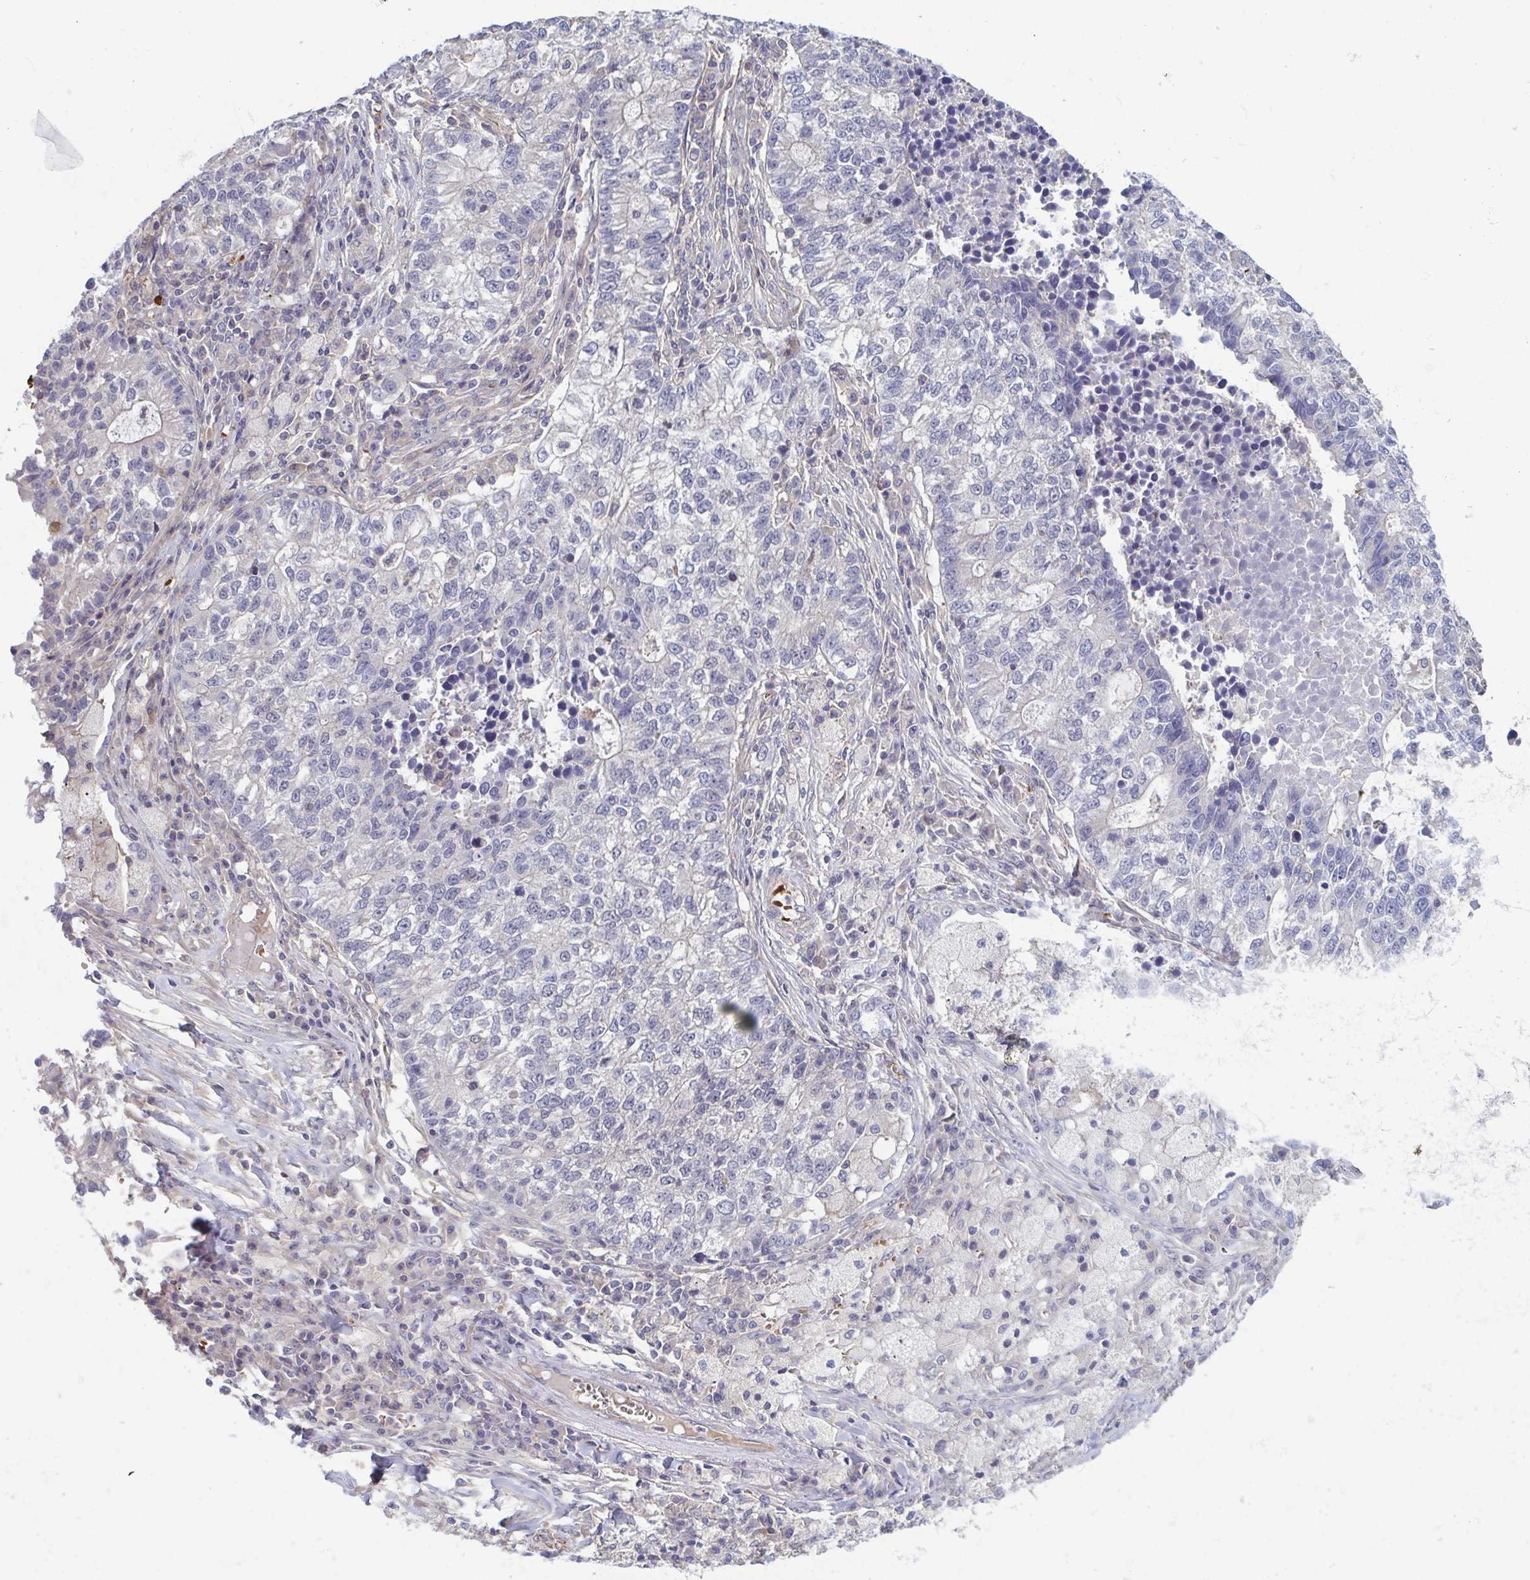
{"staining": {"intensity": "negative", "quantity": "none", "location": "none"}, "tissue": "lung cancer", "cell_type": "Tumor cells", "image_type": "cancer", "snomed": [{"axis": "morphology", "description": "Adenocarcinoma, NOS"}, {"axis": "topography", "description": "Lung"}], "caption": "Lung cancer was stained to show a protein in brown. There is no significant positivity in tumor cells.", "gene": "LRRC38", "patient": {"sex": "male", "age": 57}}